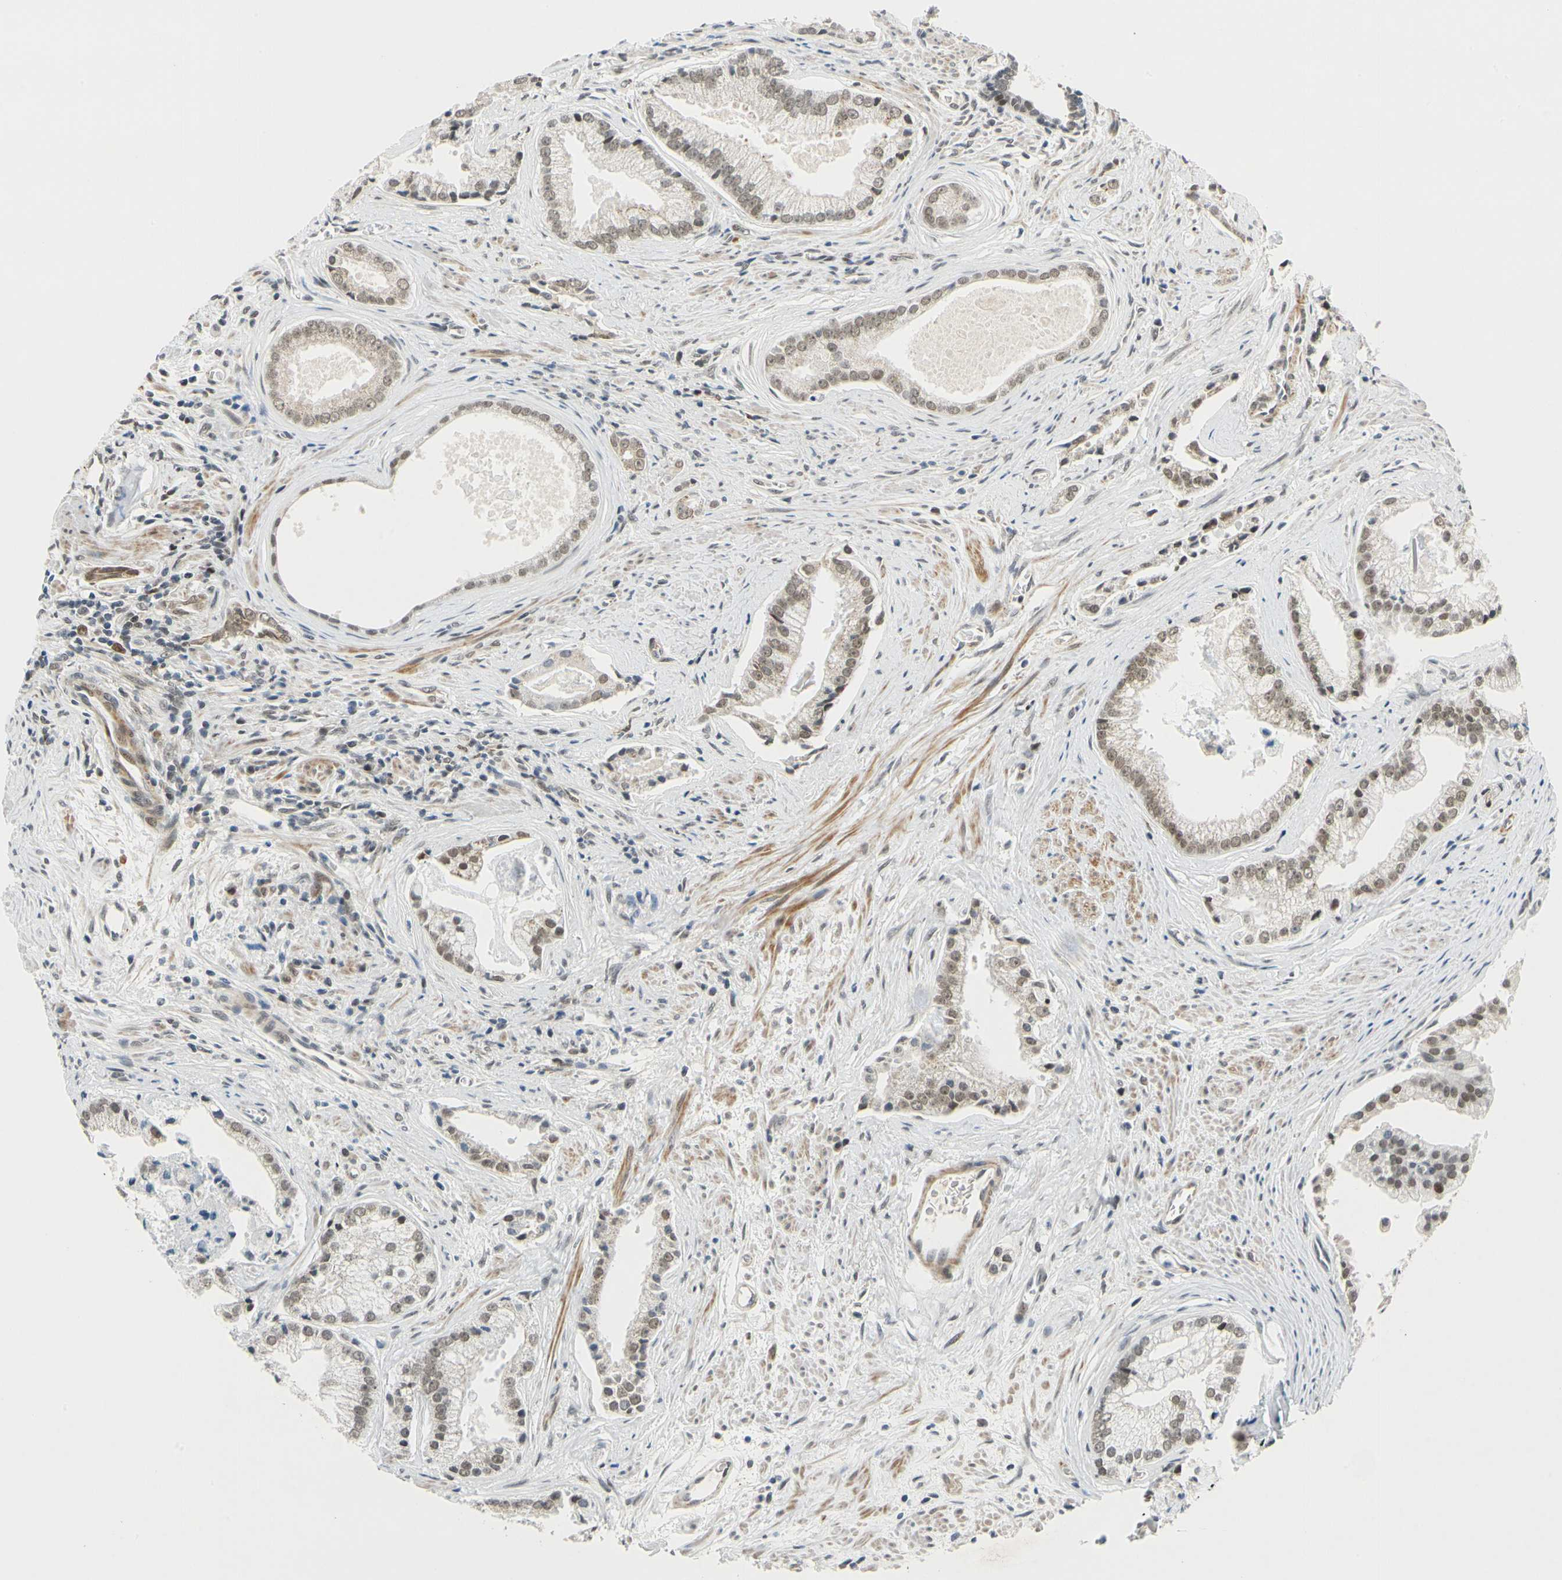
{"staining": {"intensity": "moderate", "quantity": ">75%", "location": "nuclear"}, "tissue": "prostate cancer", "cell_type": "Tumor cells", "image_type": "cancer", "snomed": [{"axis": "morphology", "description": "Adenocarcinoma, High grade"}, {"axis": "topography", "description": "Prostate"}], "caption": "Tumor cells display medium levels of moderate nuclear staining in about >75% of cells in human prostate high-grade adenocarcinoma.", "gene": "POGZ", "patient": {"sex": "male", "age": 67}}